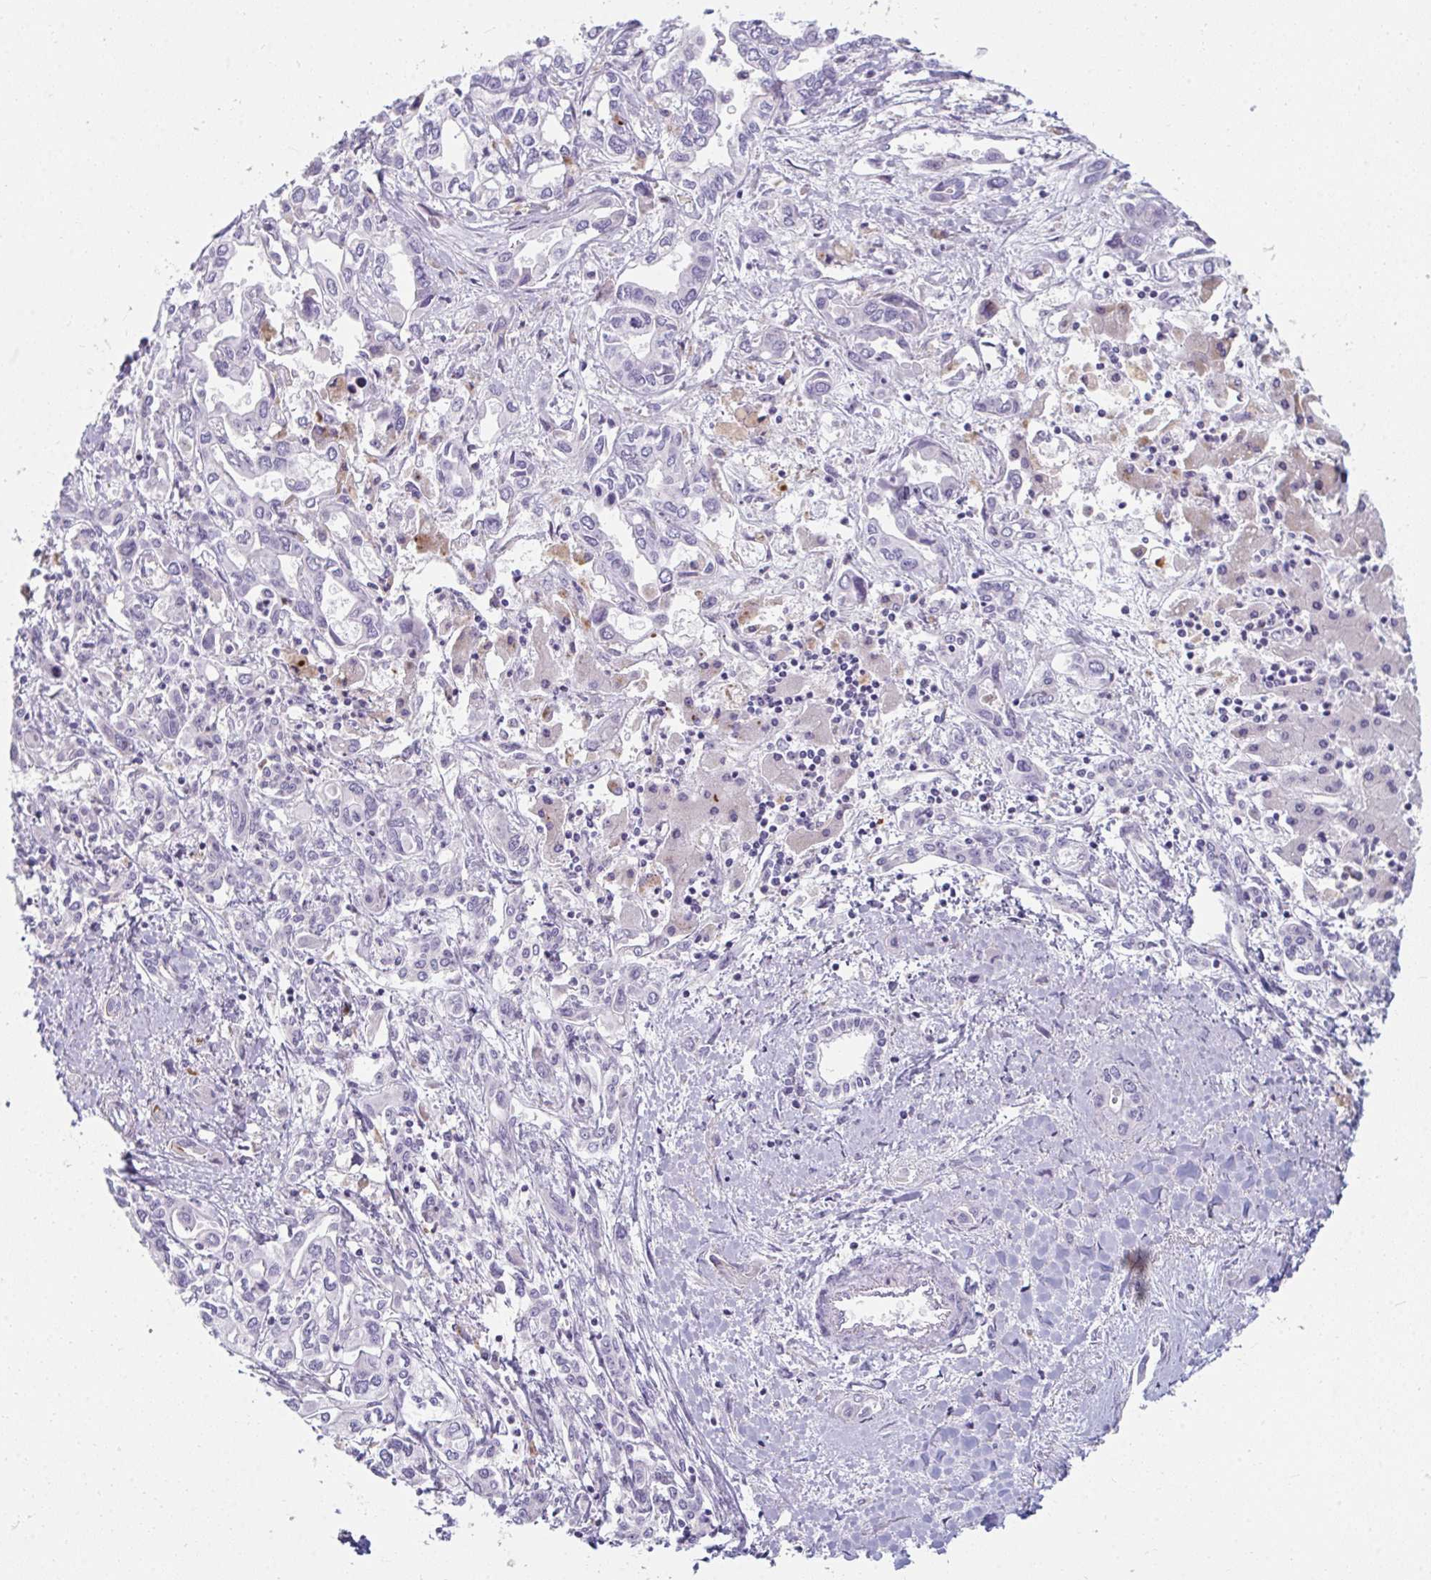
{"staining": {"intensity": "negative", "quantity": "none", "location": "none"}, "tissue": "liver cancer", "cell_type": "Tumor cells", "image_type": "cancer", "snomed": [{"axis": "morphology", "description": "Cholangiocarcinoma"}, {"axis": "topography", "description": "Liver"}], "caption": "Immunohistochemistry image of neoplastic tissue: cholangiocarcinoma (liver) stained with DAB (3,3'-diaminobenzidine) exhibits no significant protein positivity in tumor cells.", "gene": "EIF1AD", "patient": {"sex": "female", "age": 64}}